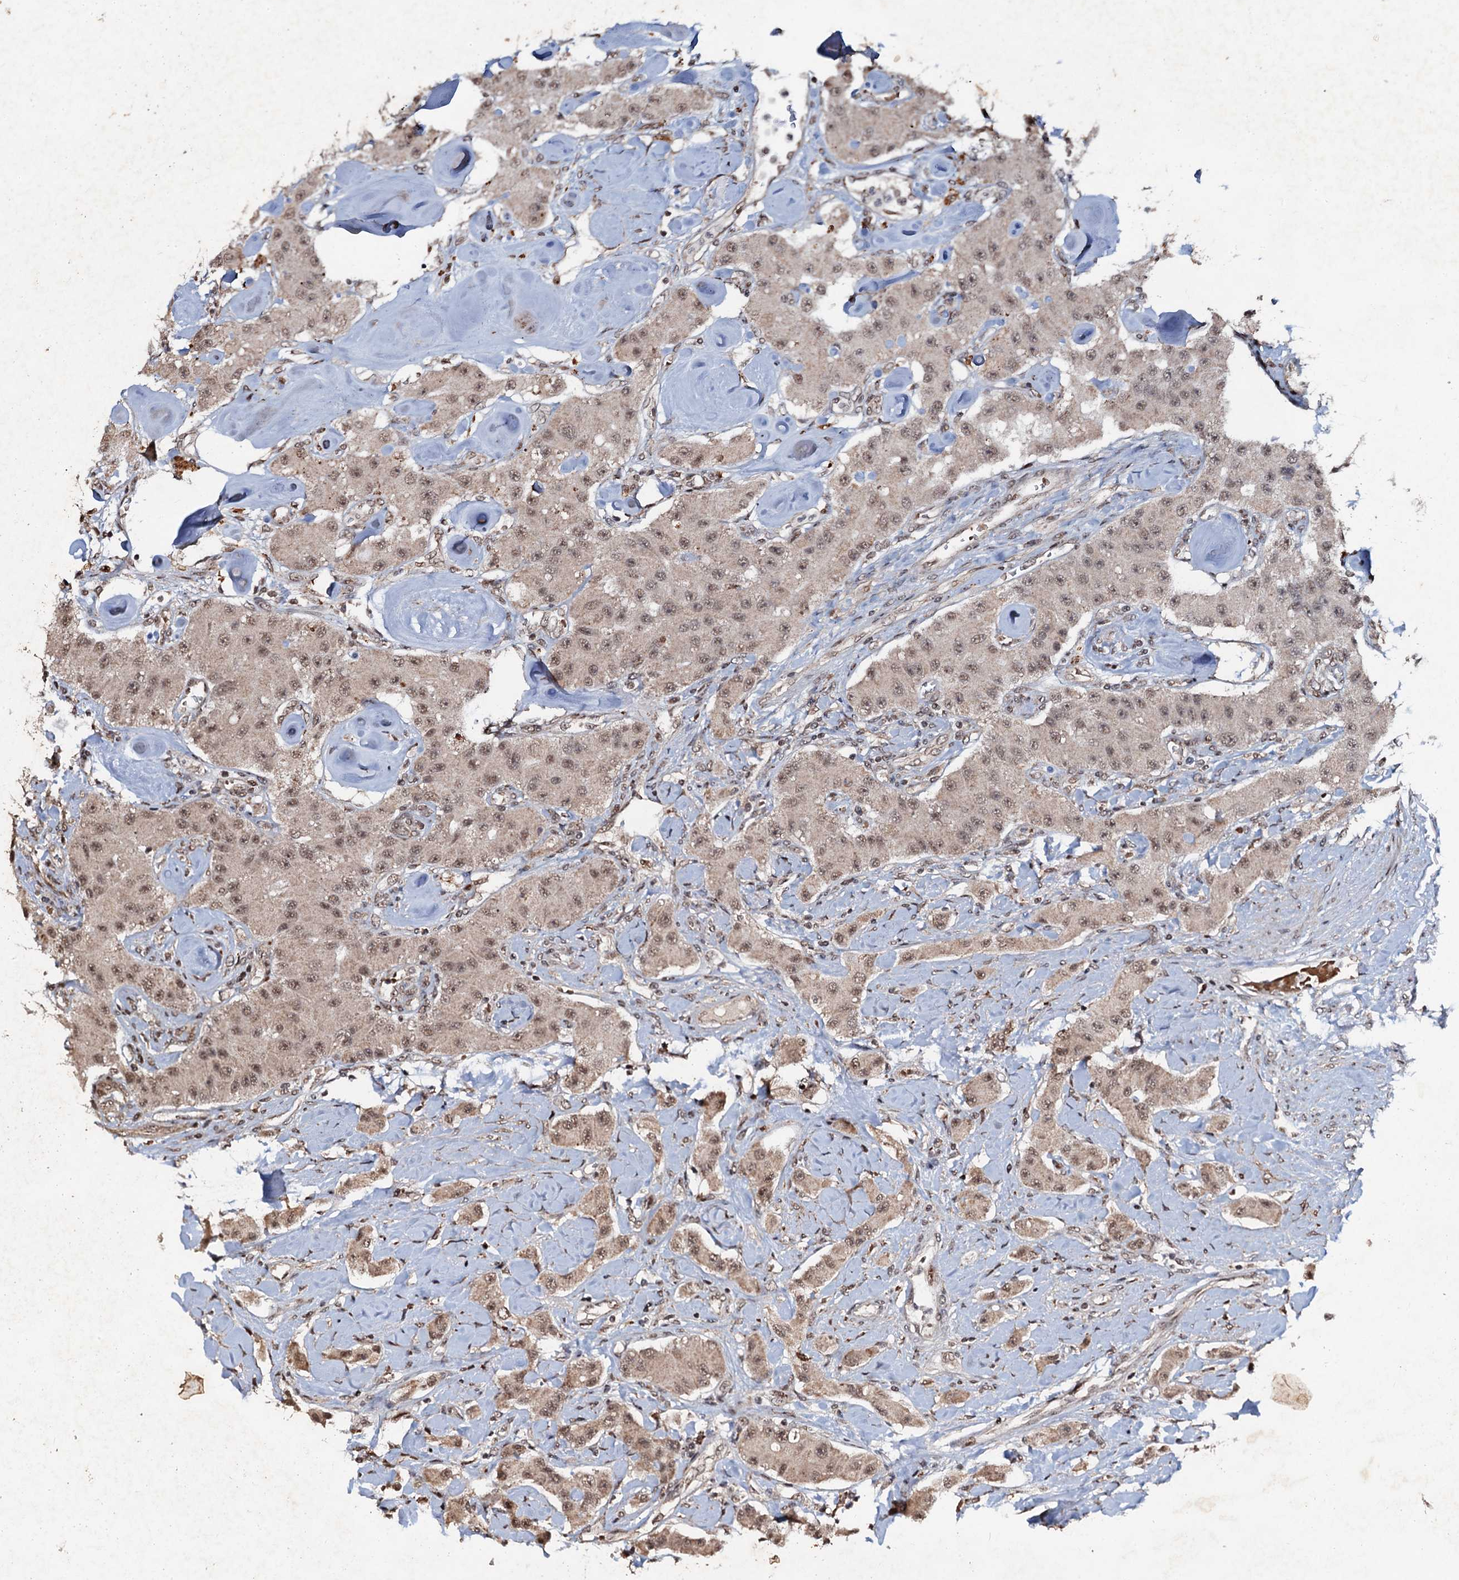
{"staining": {"intensity": "weak", "quantity": ">75%", "location": "cytoplasmic/membranous,nuclear"}, "tissue": "carcinoid", "cell_type": "Tumor cells", "image_type": "cancer", "snomed": [{"axis": "morphology", "description": "Carcinoid, malignant, NOS"}, {"axis": "topography", "description": "Pancreas"}], "caption": "Protein analysis of carcinoid (malignant) tissue shows weak cytoplasmic/membranous and nuclear positivity in approximately >75% of tumor cells.", "gene": "REP15", "patient": {"sex": "male", "age": 41}}